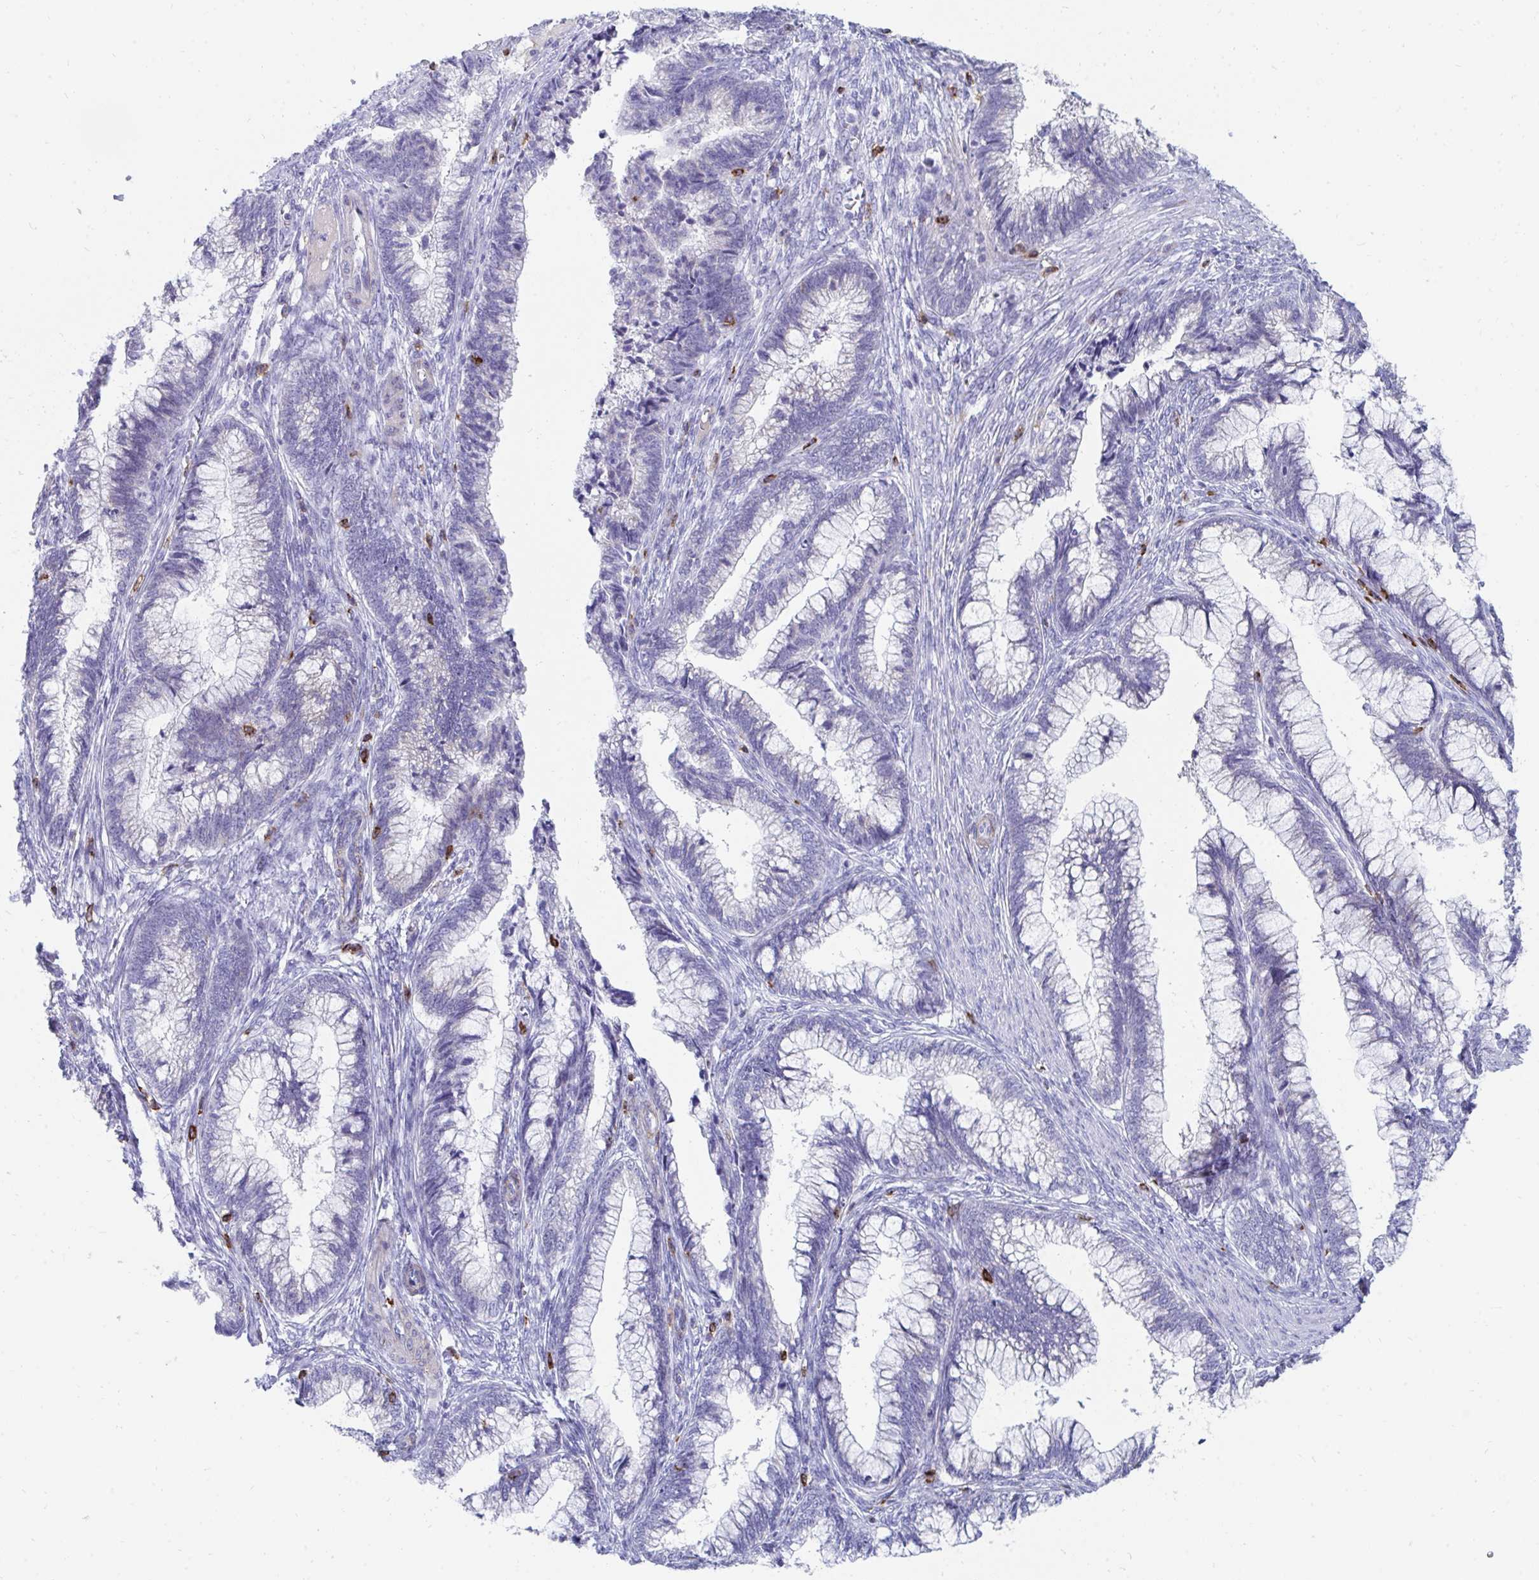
{"staining": {"intensity": "negative", "quantity": "none", "location": "none"}, "tissue": "cervical cancer", "cell_type": "Tumor cells", "image_type": "cancer", "snomed": [{"axis": "morphology", "description": "Adenocarcinoma, NOS"}, {"axis": "topography", "description": "Cervix"}], "caption": "The image reveals no staining of tumor cells in cervical cancer.", "gene": "CD7", "patient": {"sex": "female", "age": 44}}